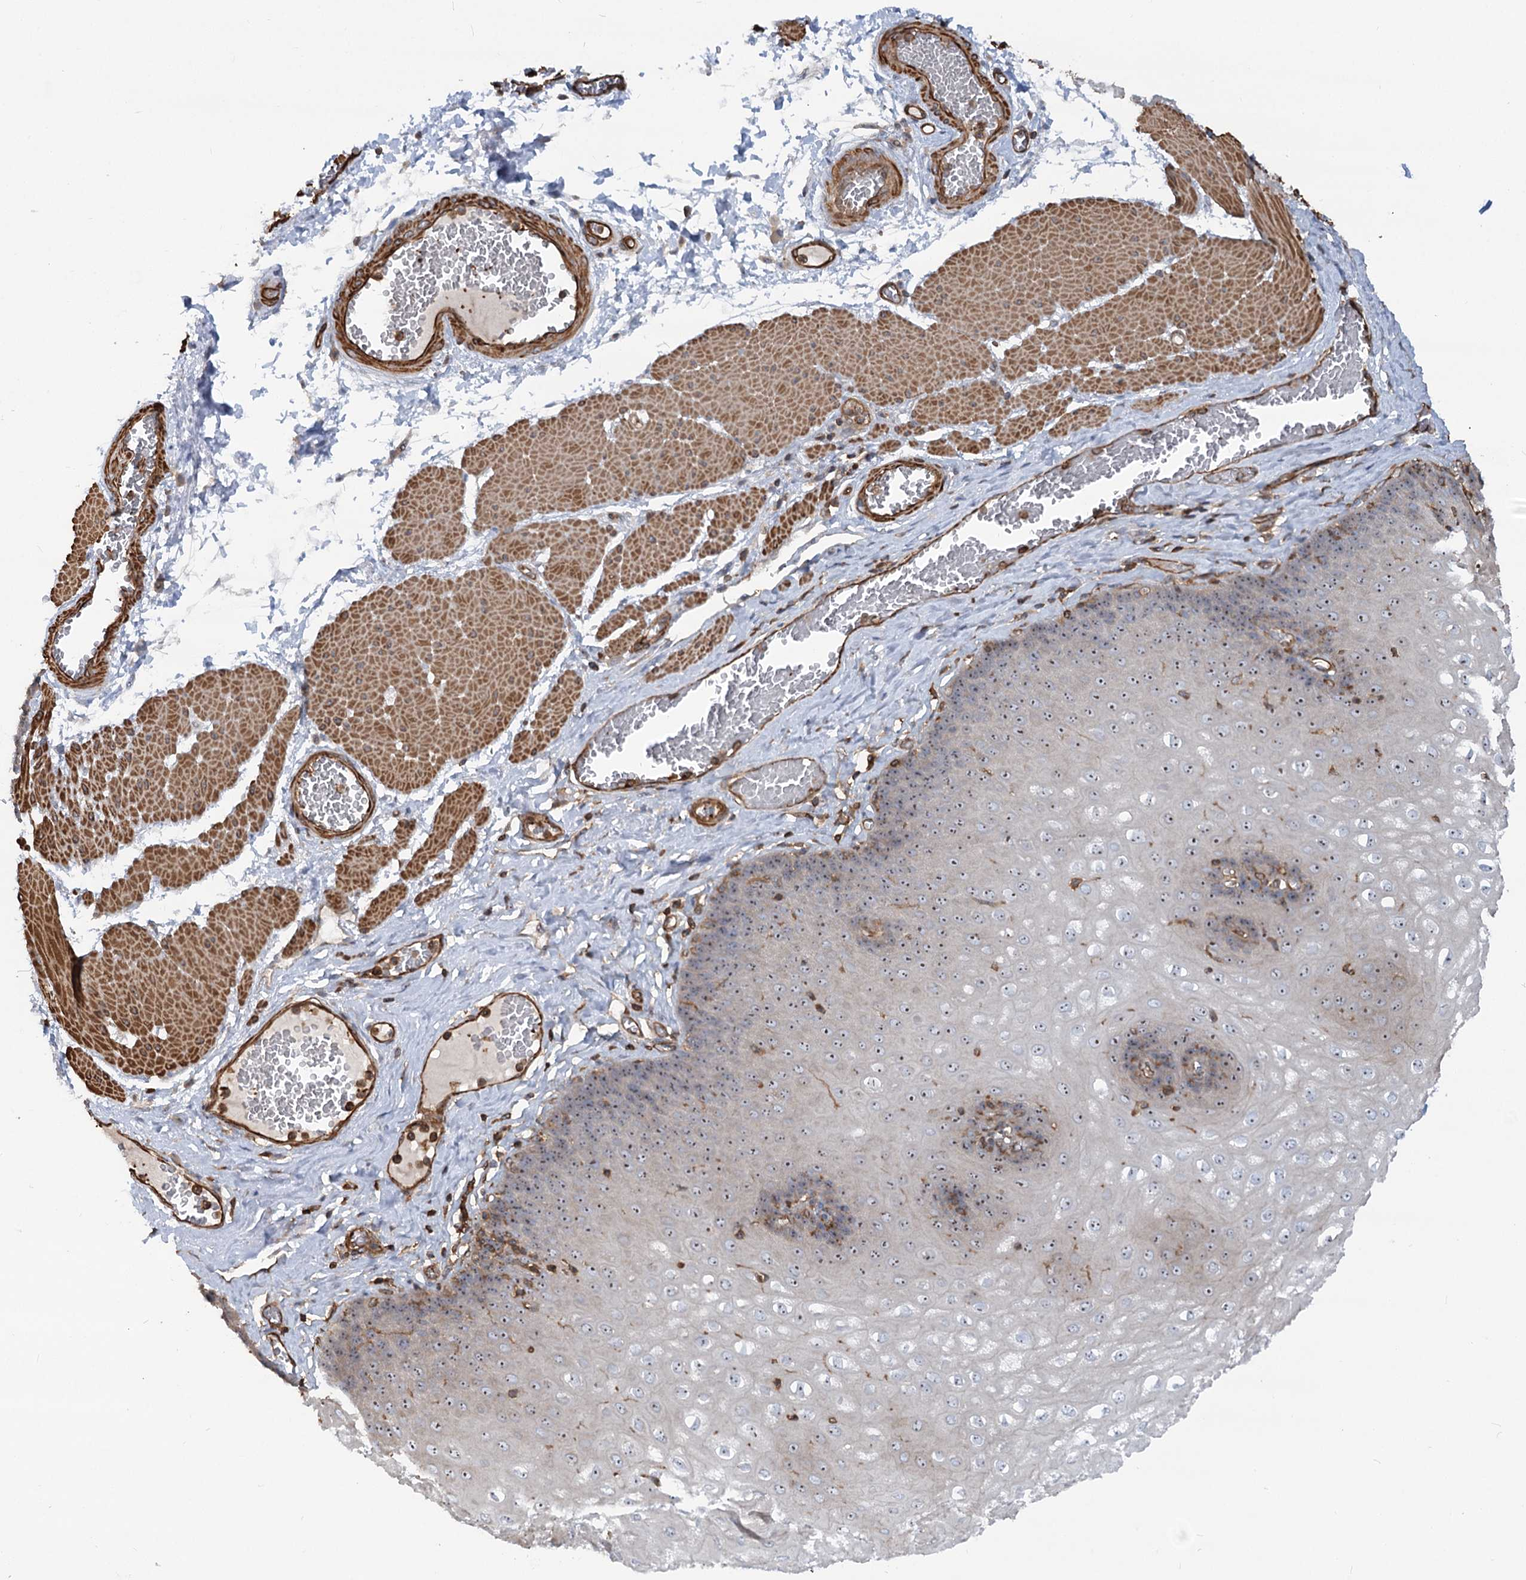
{"staining": {"intensity": "weak", "quantity": "25%-75%", "location": "cytoplasmic/membranous,nuclear"}, "tissue": "esophagus", "cell_type": "Squamous epithelial cells", "image_type": "normal", "snomed": [{"axis": "morphology", "description": "Normal tissue, NOS"}, {"axis": "topography", "description": "Esophagus"}], "caption": "A high-resolution image shows immunohistochemistry staining of unremarkable esophagus, which shows weak cytoplasmic/membranous,nuclear staining in about 25%-75% of squamous epithelial cells.", "gene": "WDR36", "patient": {"sex": "male", "age": 60}}